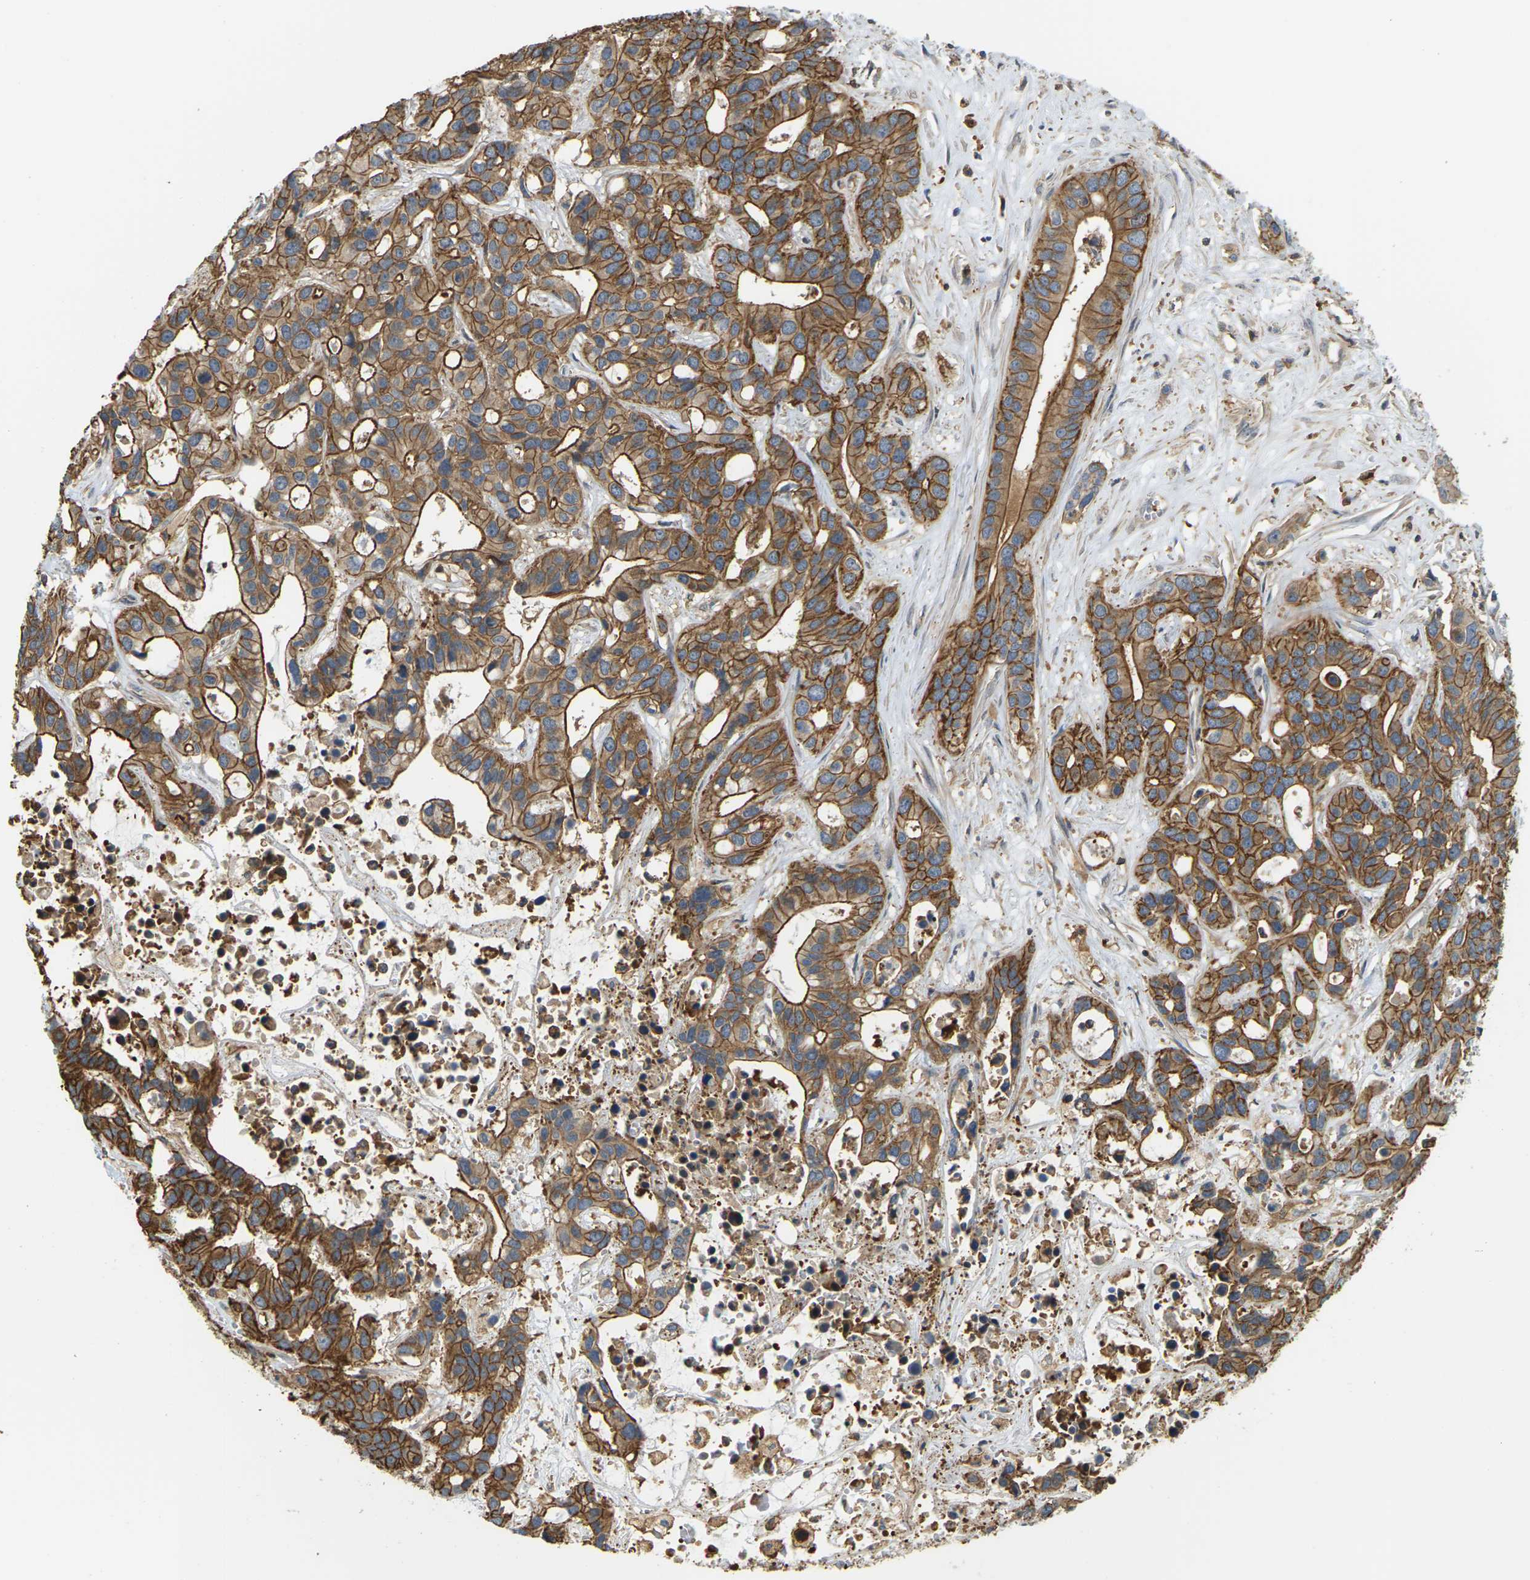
{"staining": {"intensity": "strong", "quantity": ">75%", "location": "cytoplasmic/membranous"}, "tissue": "liver cancer", "cell_type": "Tumor cells", "image_type": "cancer", "snomed": [{"axis": "morphology", "description": "Cholangiocarcinoma"}, {"axis": "topography", "description": "Liver"}], "caption": "Immunohistochemical staining of human liver cancer (cholangiocarcinoma) demonstrates high levels of strong cytoplasmic/membranous positivity in about >75% of tumor cells. (Stains: DAB (3,3'-diaminobenzidine) in brown, nuclei in blue, Microscopy: brightfield microscopy at high magnification).", "gene": "IQGAP1", "patient": {"sex": "female", "age": 65}}